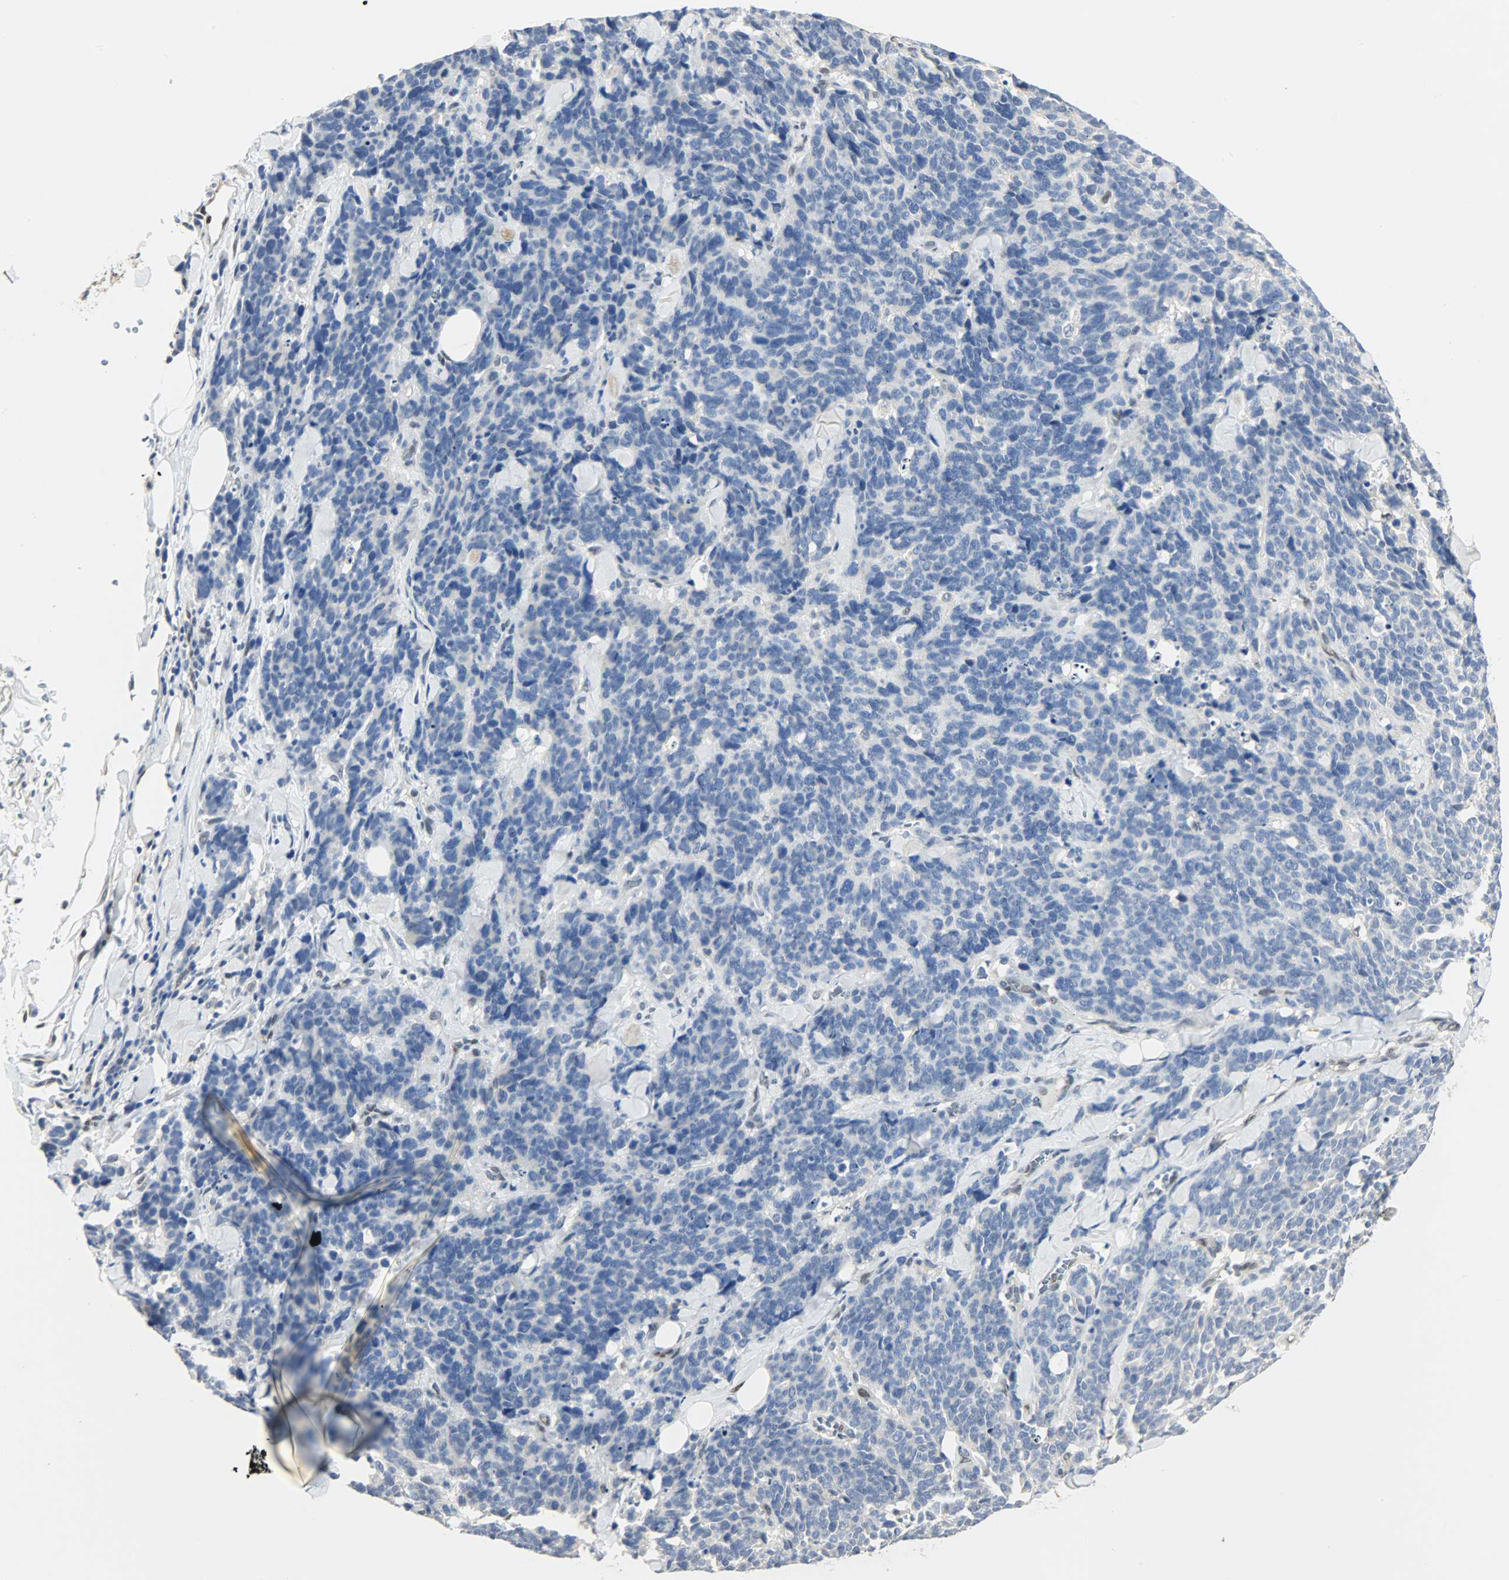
{"staining": {"intensity": "negative", "quantity": "none", "location": "none"}, "tissue": "lung cancer", "cell_type": "Tumor cells", "image_type": "cancer", "snomed": [{"axis": "morphology", "description": "Neoplasm, malignant, NOS"}, {"axis": "topography", "description": "Lung"}], "caption": "Immunohistochemistry (IHC) of lung malignant neoplasm reveals no expression in tumor cells.", "gene": "NPEPL1", "patient": {"sex": "female", "age": 58}}